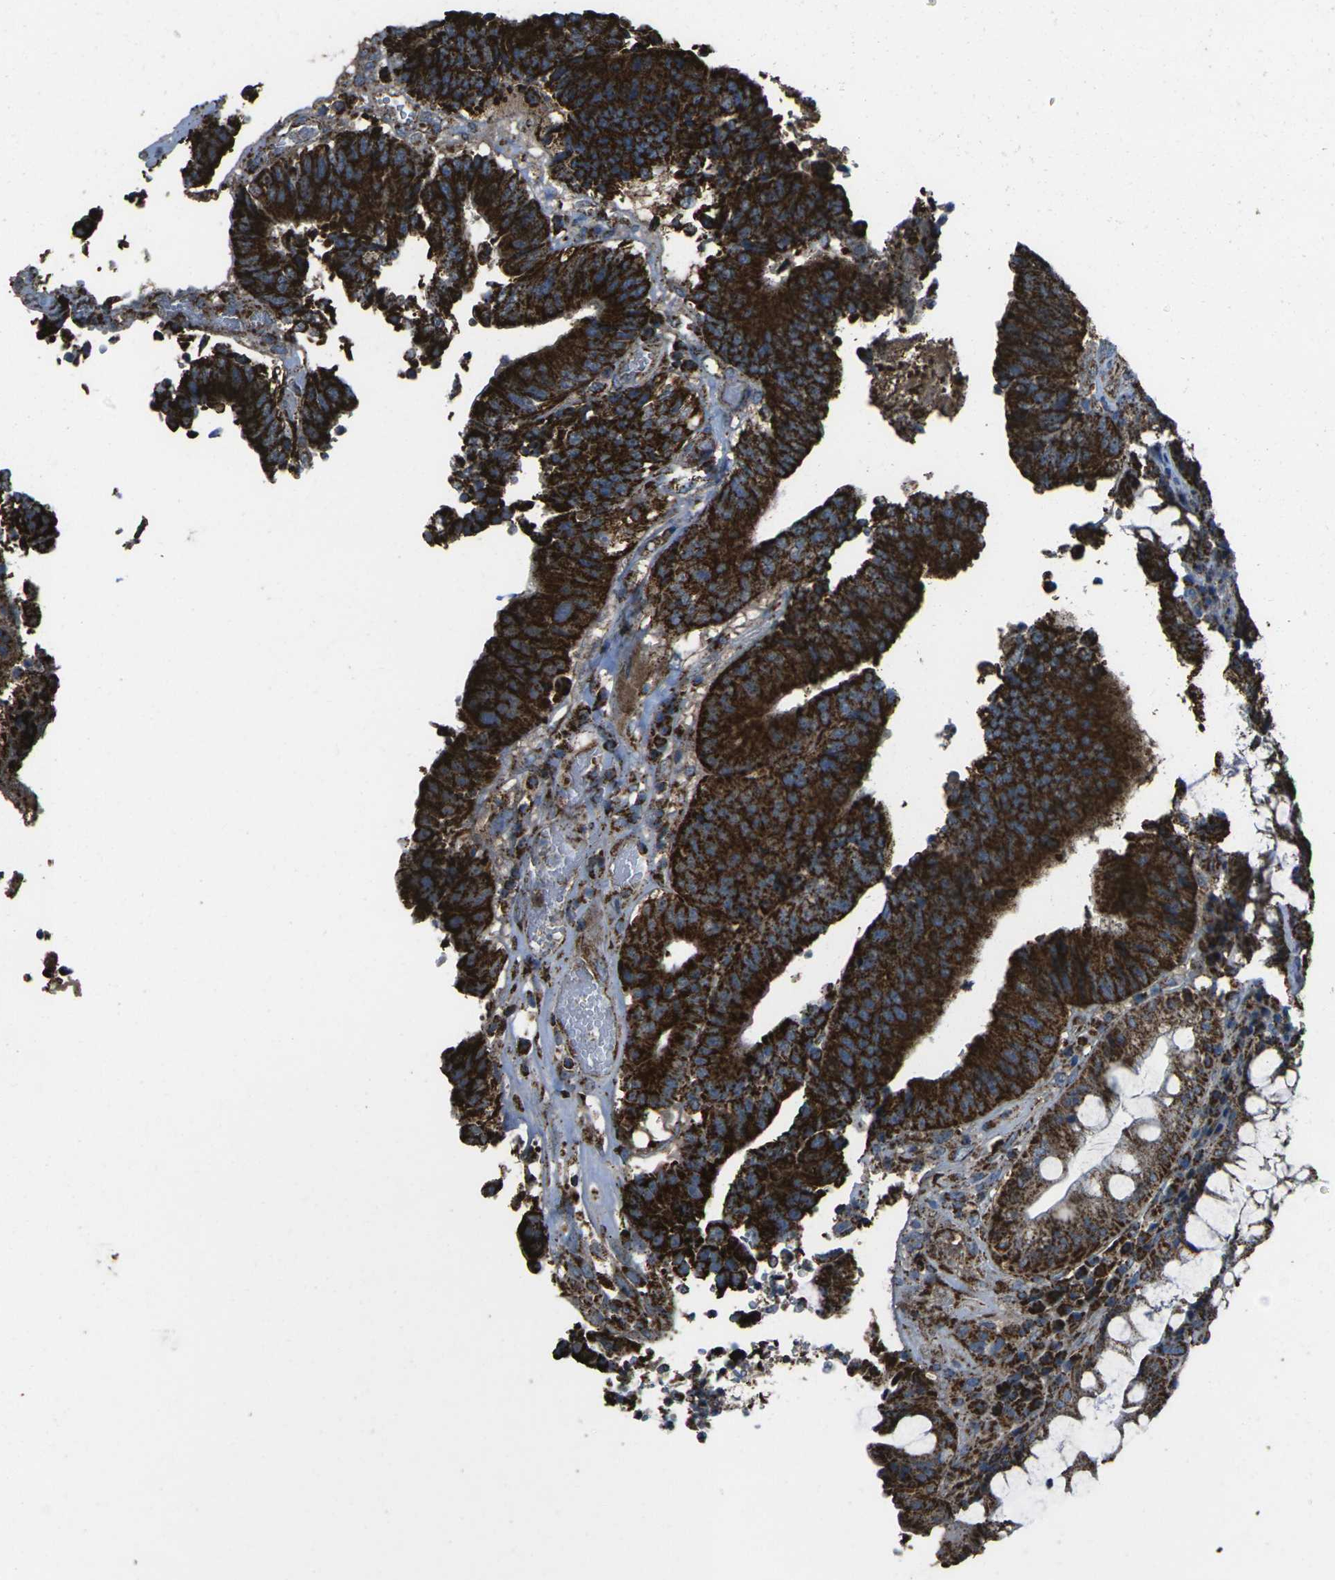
{"staining": {"intensity": "strong", "quantity": ">75%", "location": "cytoplasmic/membranous"}, "tissue": "colorectal cancer", "cell_type": "Tumor cells", "image_type": "cancer", "snomed": [{"axis": "morphology", "description": "Adenocarcinoma, NOS"}, {"axis": "topography", "description": "Rectum"}], "caption": "Immunohistochemical staining of human colorectal cancer exhibits high levels of strong cytoplasmic/membranous expression in about >75% of tumor cells.", "gene": "KLHL5", "patient": {"sex": "male", "age": 72}}